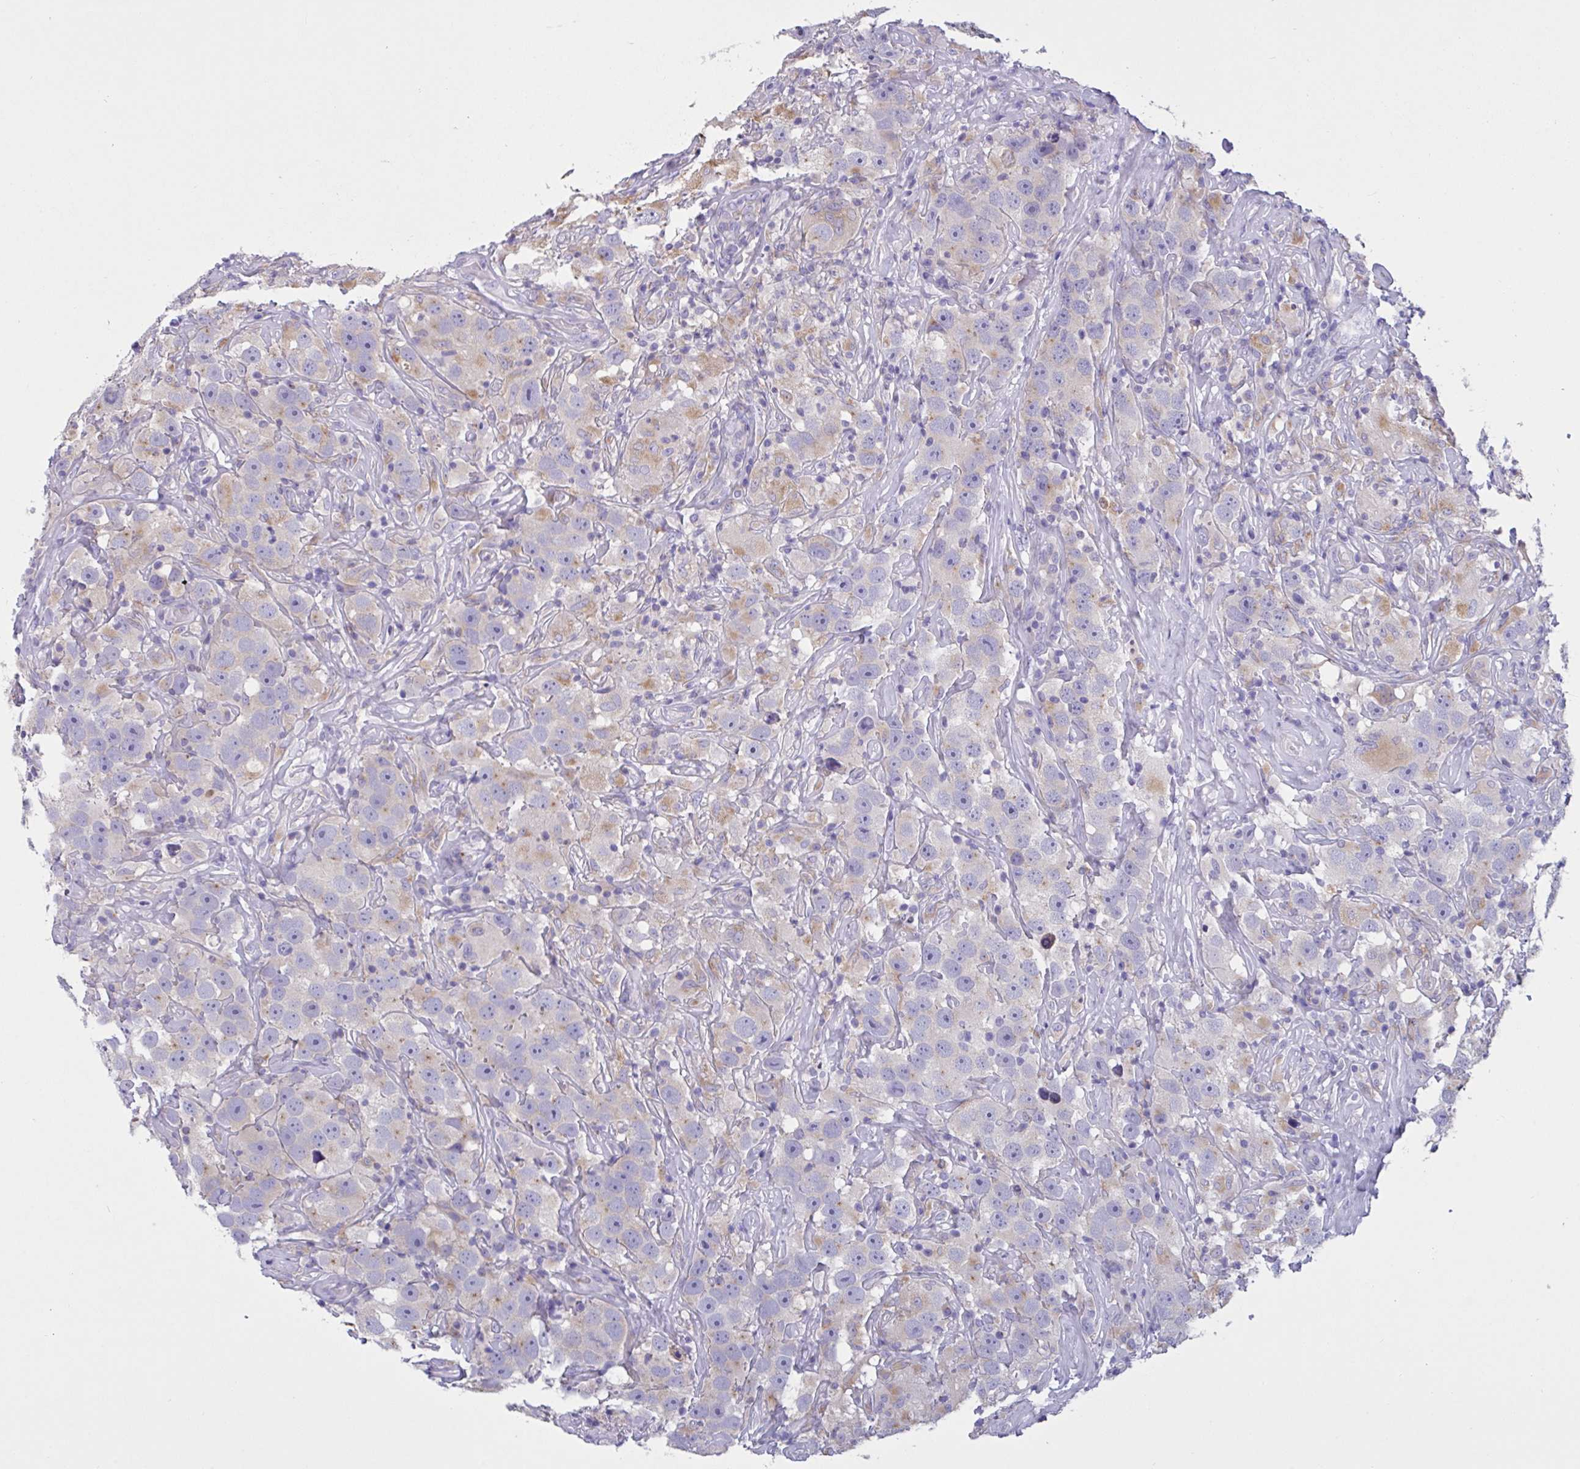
{"staining": {"intensity": "weak", "quantity": "<25%", "location": "cytoplasmic/membranous"}, "tissue": "testis cancer", "cell_type": "Tumor cells", "image_type": "cancer", "snomed": [{"axis": "morphology", "description": "Seminoma, NOS"}, {"axis": "topography", "description": "Testis"}], "caption": "A high-resolution micrograph shows IHC staining of testis seminoma, which exhibits no significant positivity in tumor cells.", "gene": "RPL22L1", "patient": {"sex": "male", "age": 49}}